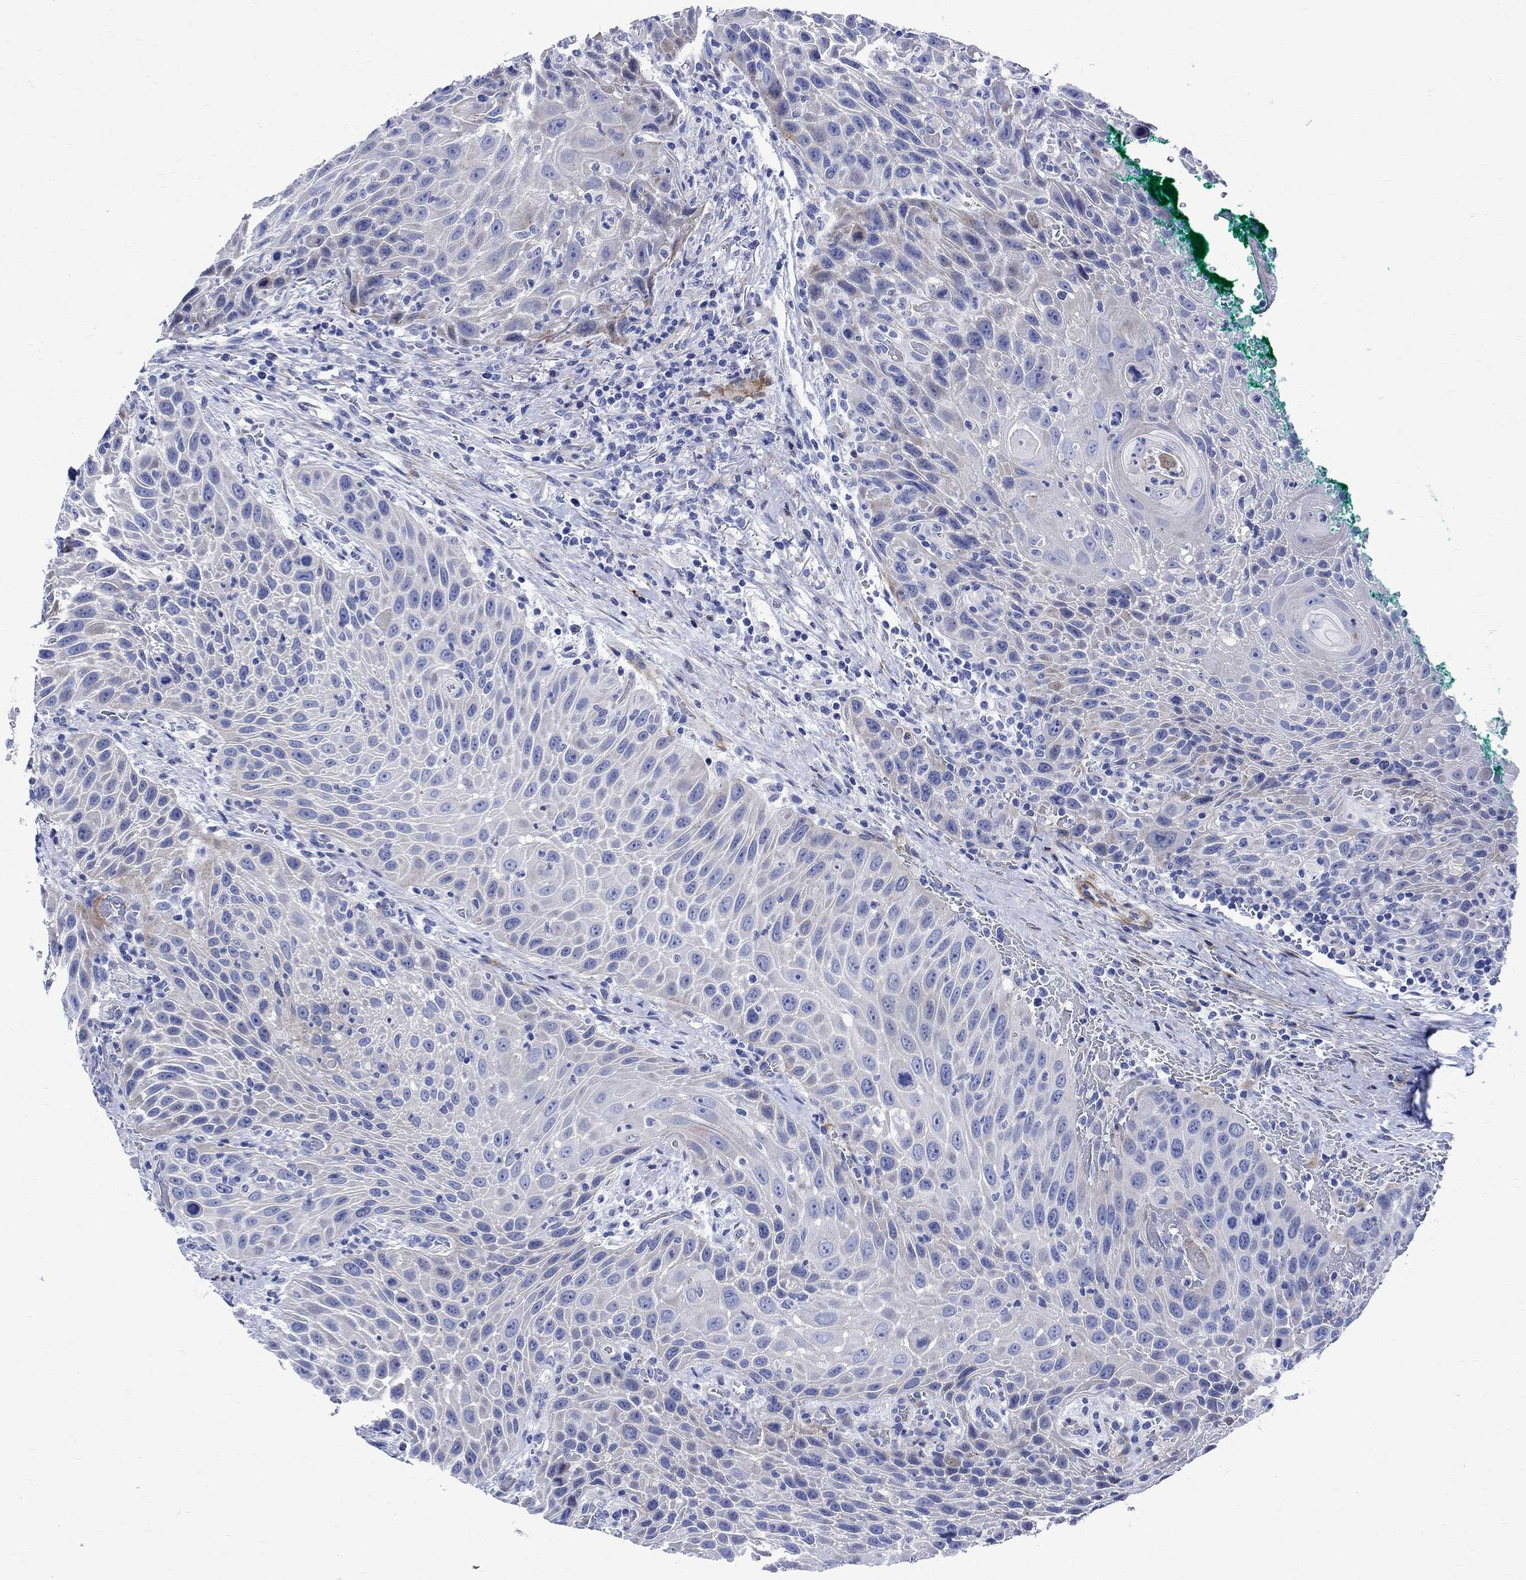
{"staining": {"intensity": "weak", "quantity": "<25%", "location": "cytoplasmic/membranous"}, "tissue": "head and neck cancer", "cell_type": "Tumor cells", "image_type": "cancer", "snomed": [{"axis": "morphology", "description": "Squamous cell carcinoma, NOS"}, {"axis": "topography", "description": "Head-Neck"}], "caption": "Image shows no protein positivity in tumor cells of squamous cell carcinoma (head and neck) tissue.", "gene": "PARVB", "patient": {"sex": "male", "age": 69}}